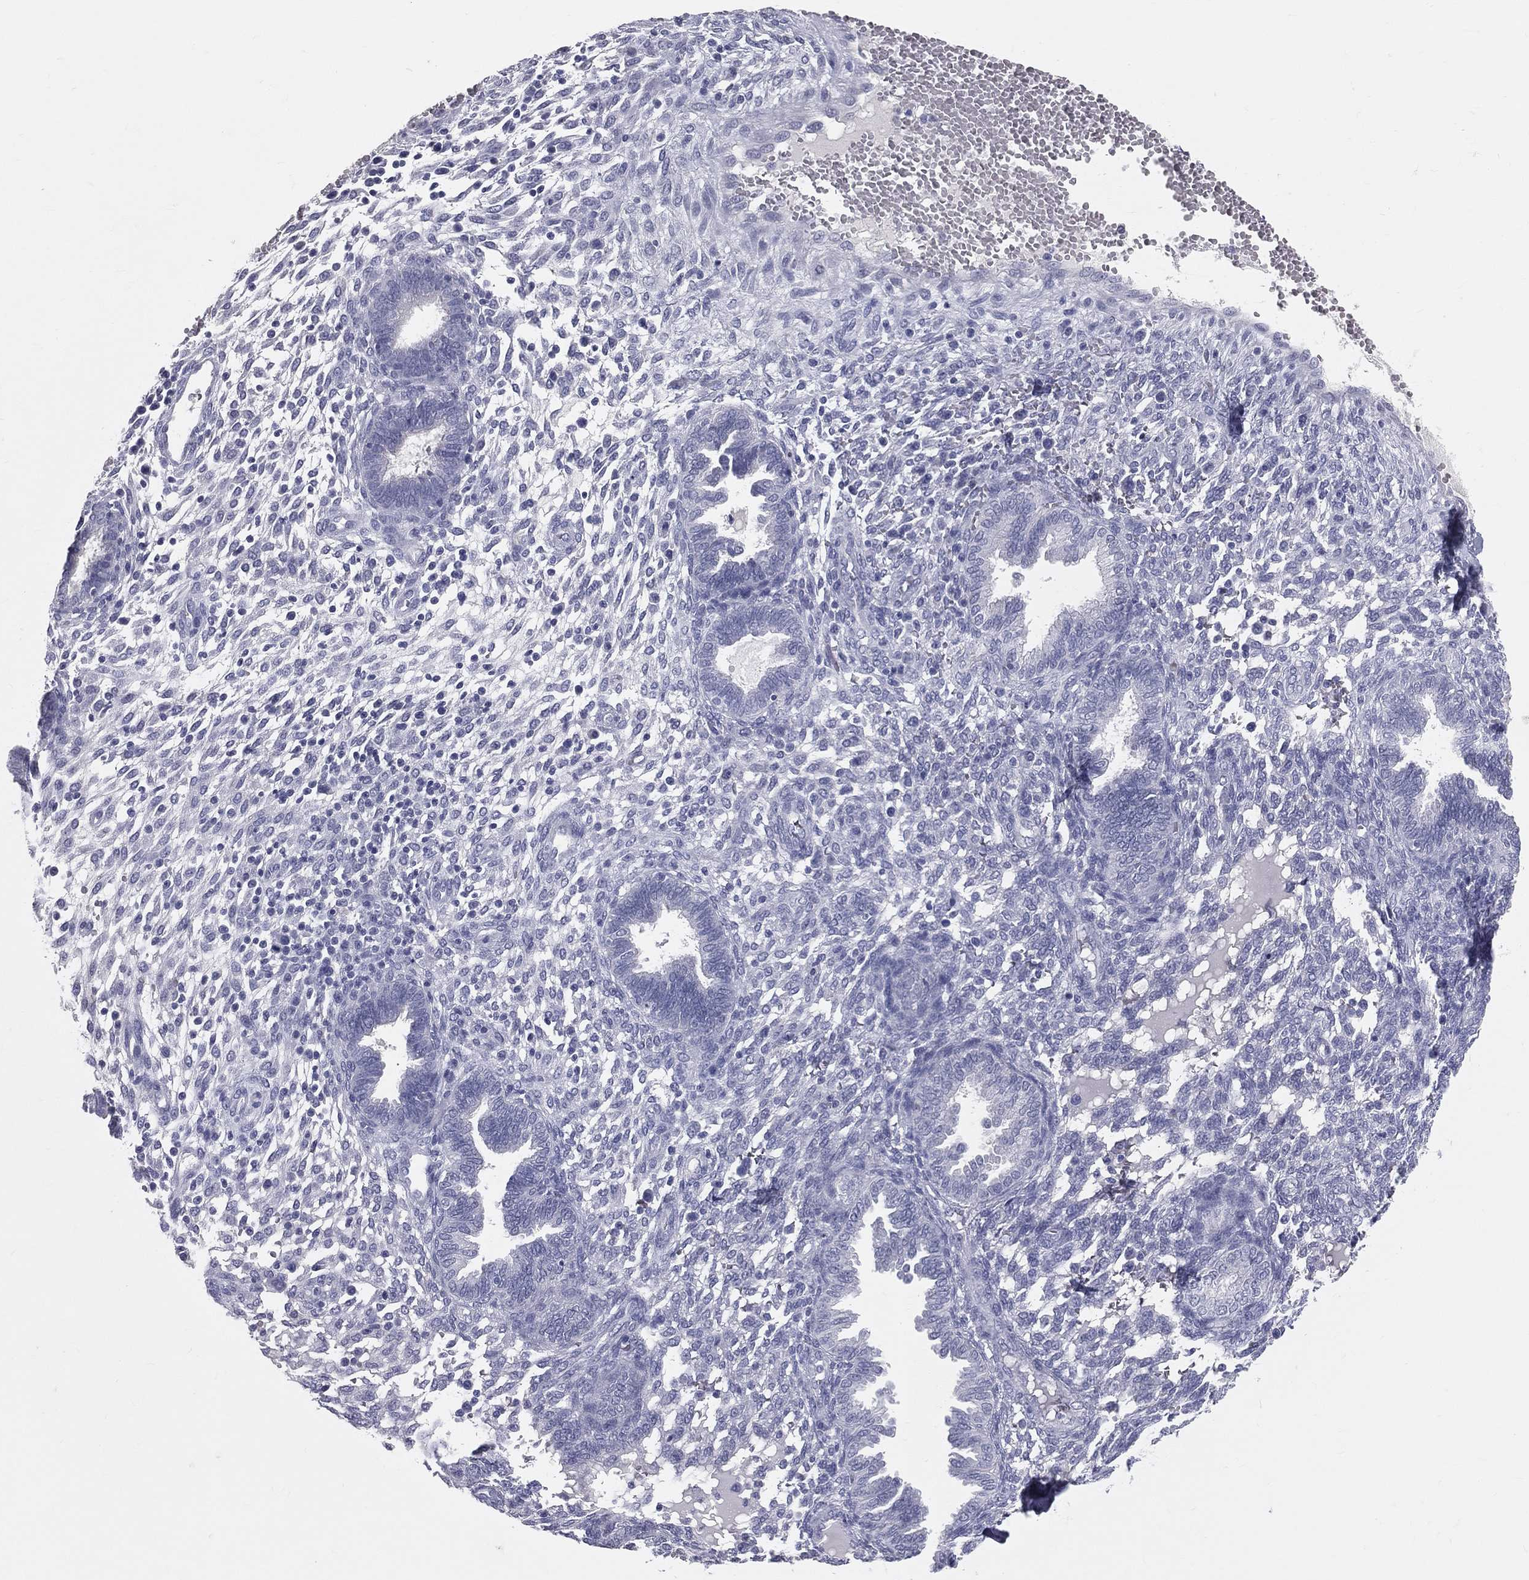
{"staining": {"intensity": "negative", "quantity": "none", "location": "none"}, "tissue": "endometrium", "cell_type": "Cells in endometrial stroma", "image_type": "normal", "snomed": [{"axis": "morphology", "description": "Normal tissue, NOS"}, {"axis": "topography", "description": "Endometrium"}], "caption": "This is an immunohistochemistry (IHC) image of normal endometrium. There is no staining in cells in endometrial stroma.", "gene": "TFPI2", "patient": {"sex": "female", "age": 42}}